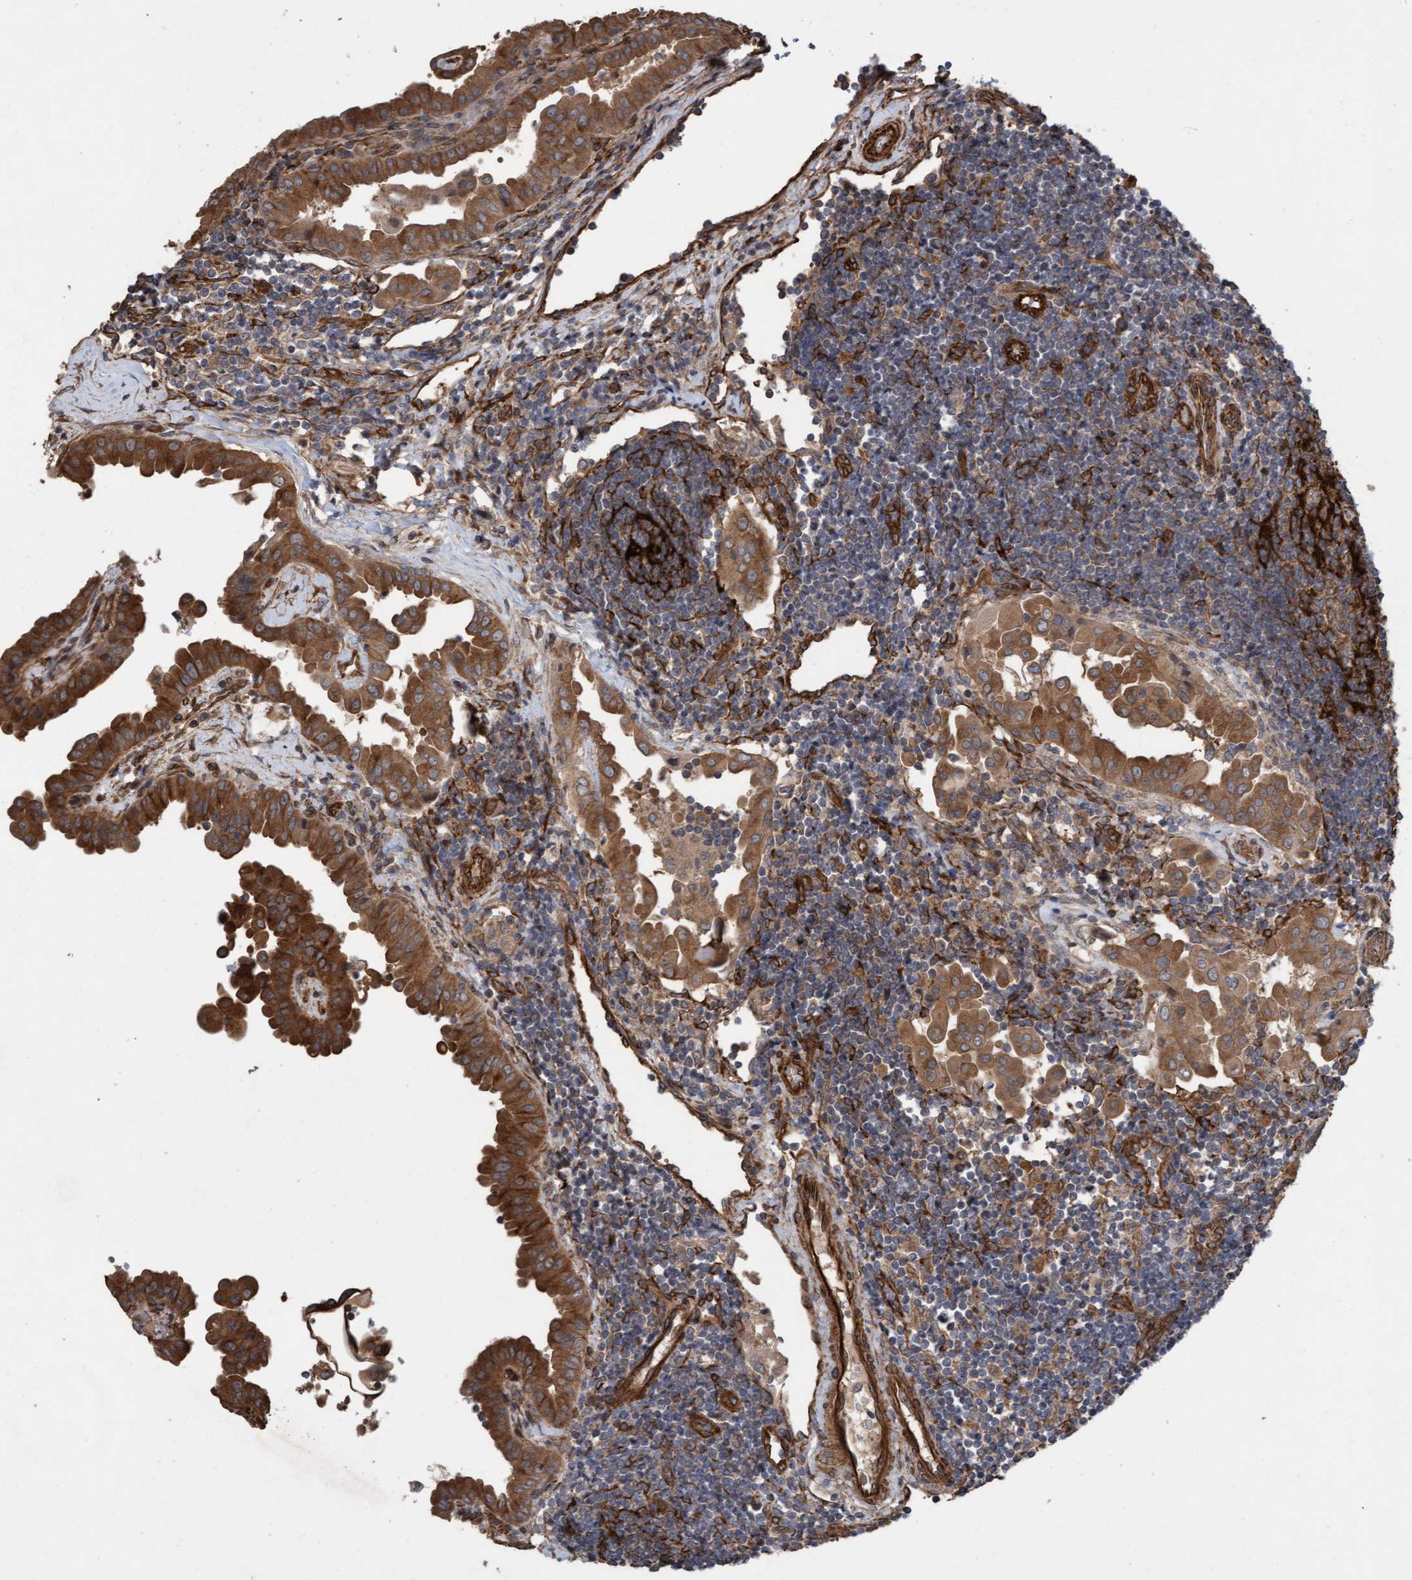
{"staining": {"intensity": "strong", "quantity": ">75%", "location": "cytoplasmic/membranous"}, "tissue": "thyroid cancer", "cell_type": "Tumor cells", "image_type": "cancer", "snomed": [{"axis": "morphology", "description": "Papillary adenocarcinoma, NOS"}, {"axis": "topography", "description": "Thyroid gland"}], "caption": "This histopathology image displays IHC staining of thyroid papillary adenocarcinoma, with high strong cytoplasmic/membranous expression in approximately >75% of tumor cells.", "gene": "CDC42EP4", "patient": {"sex": "male", "age": 33}}